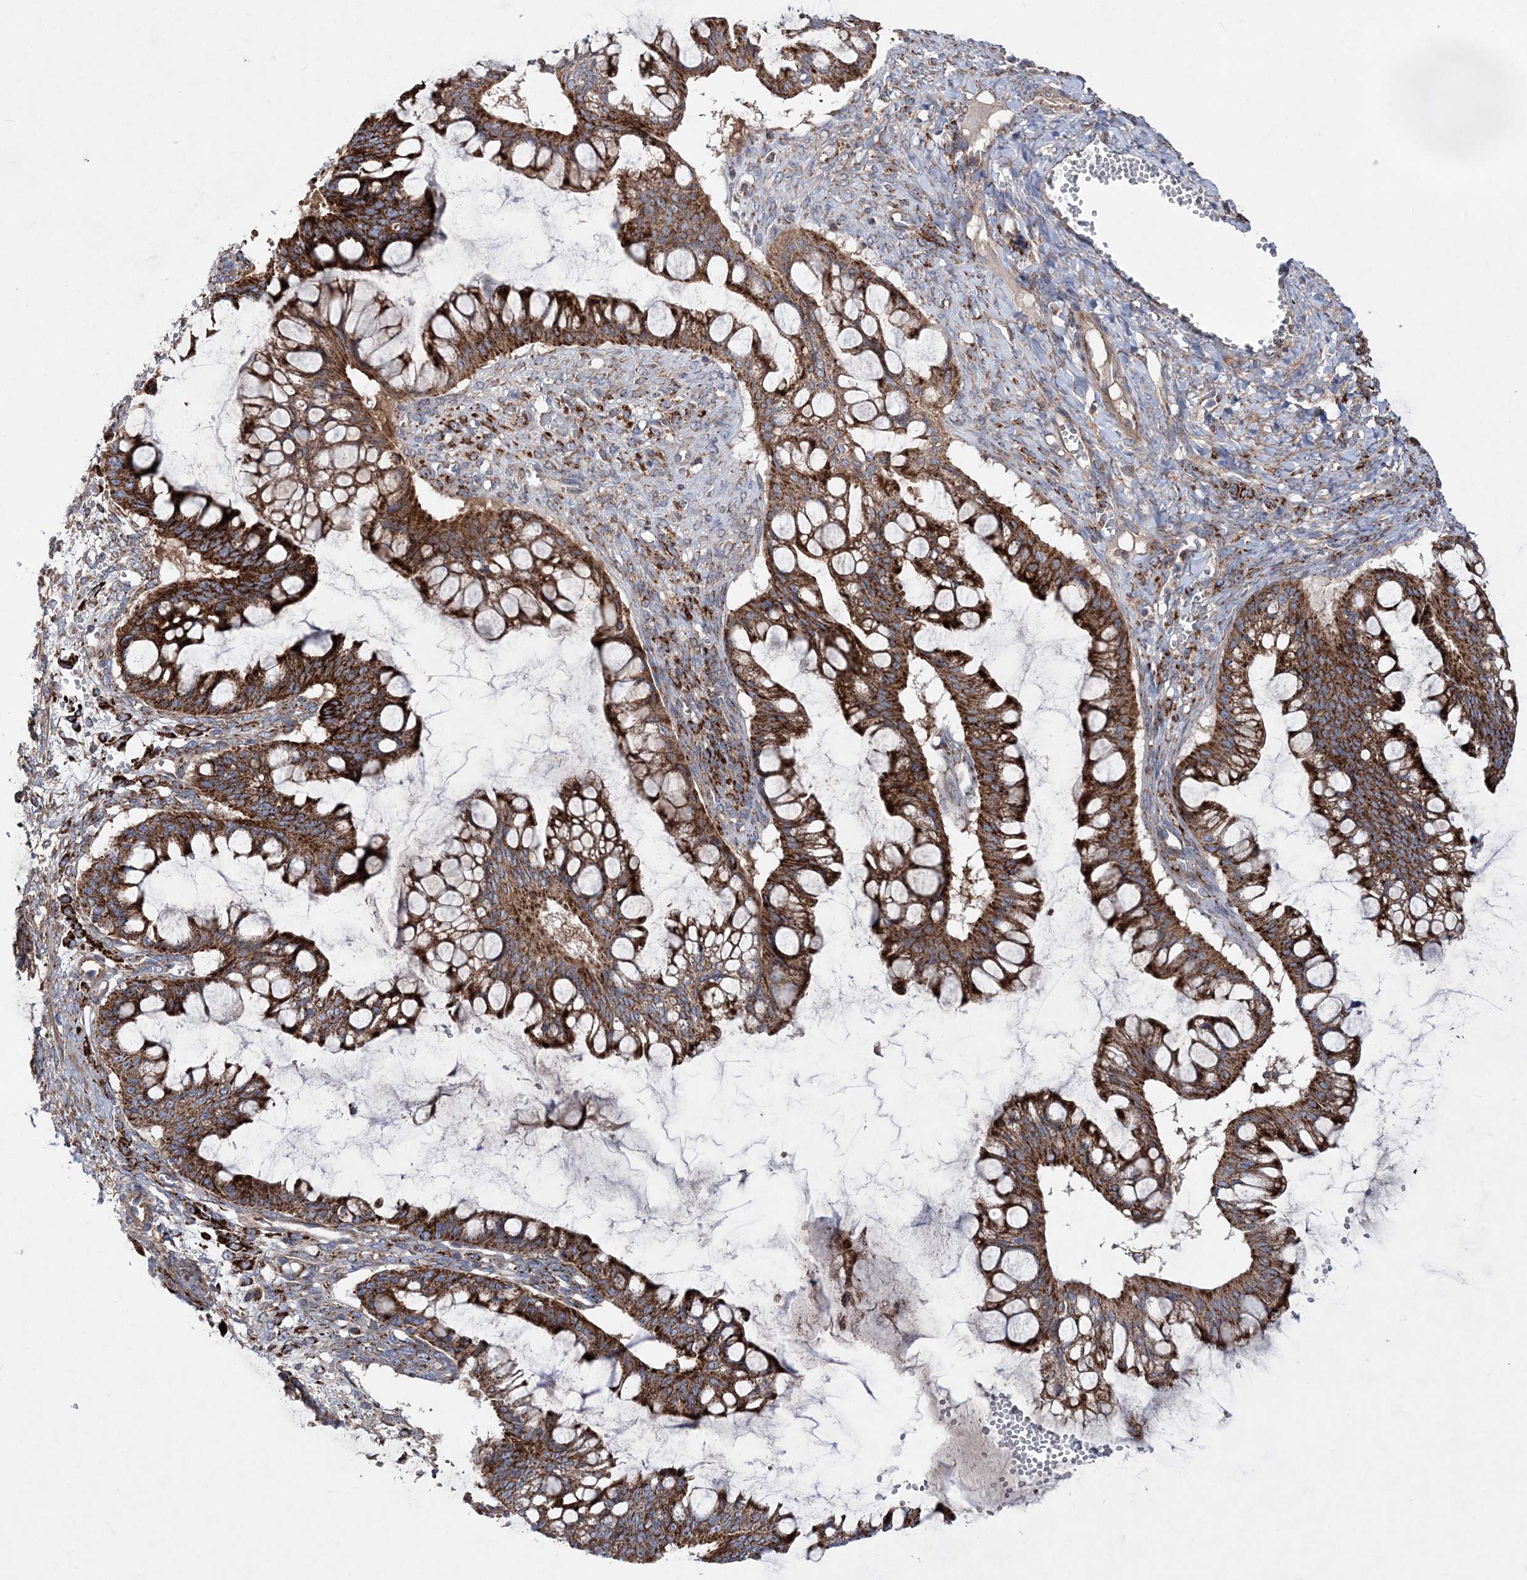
{"staining": {"intensity": "strong", "quantity": ">75%", "location": "cytoplasmic/membranous"}, "tissue": "ovarian cancer", "cell_type": "Tumor cells", "image_type": "cancer", "snomed": [{"axis": "morphology", "description": "Cystadenocarcinoma, mucinous, NOS"}, {"axis": "topography", "description": "Ovary"}], "caption": "Immunohistochemistry (DAB) staining of ovarian cancer displays strong cytoplasmic/membranous protein staining in about >75% of tumor cells.", "gene": "NGLY1", "patient": {"sex": "female", "age": 73}}